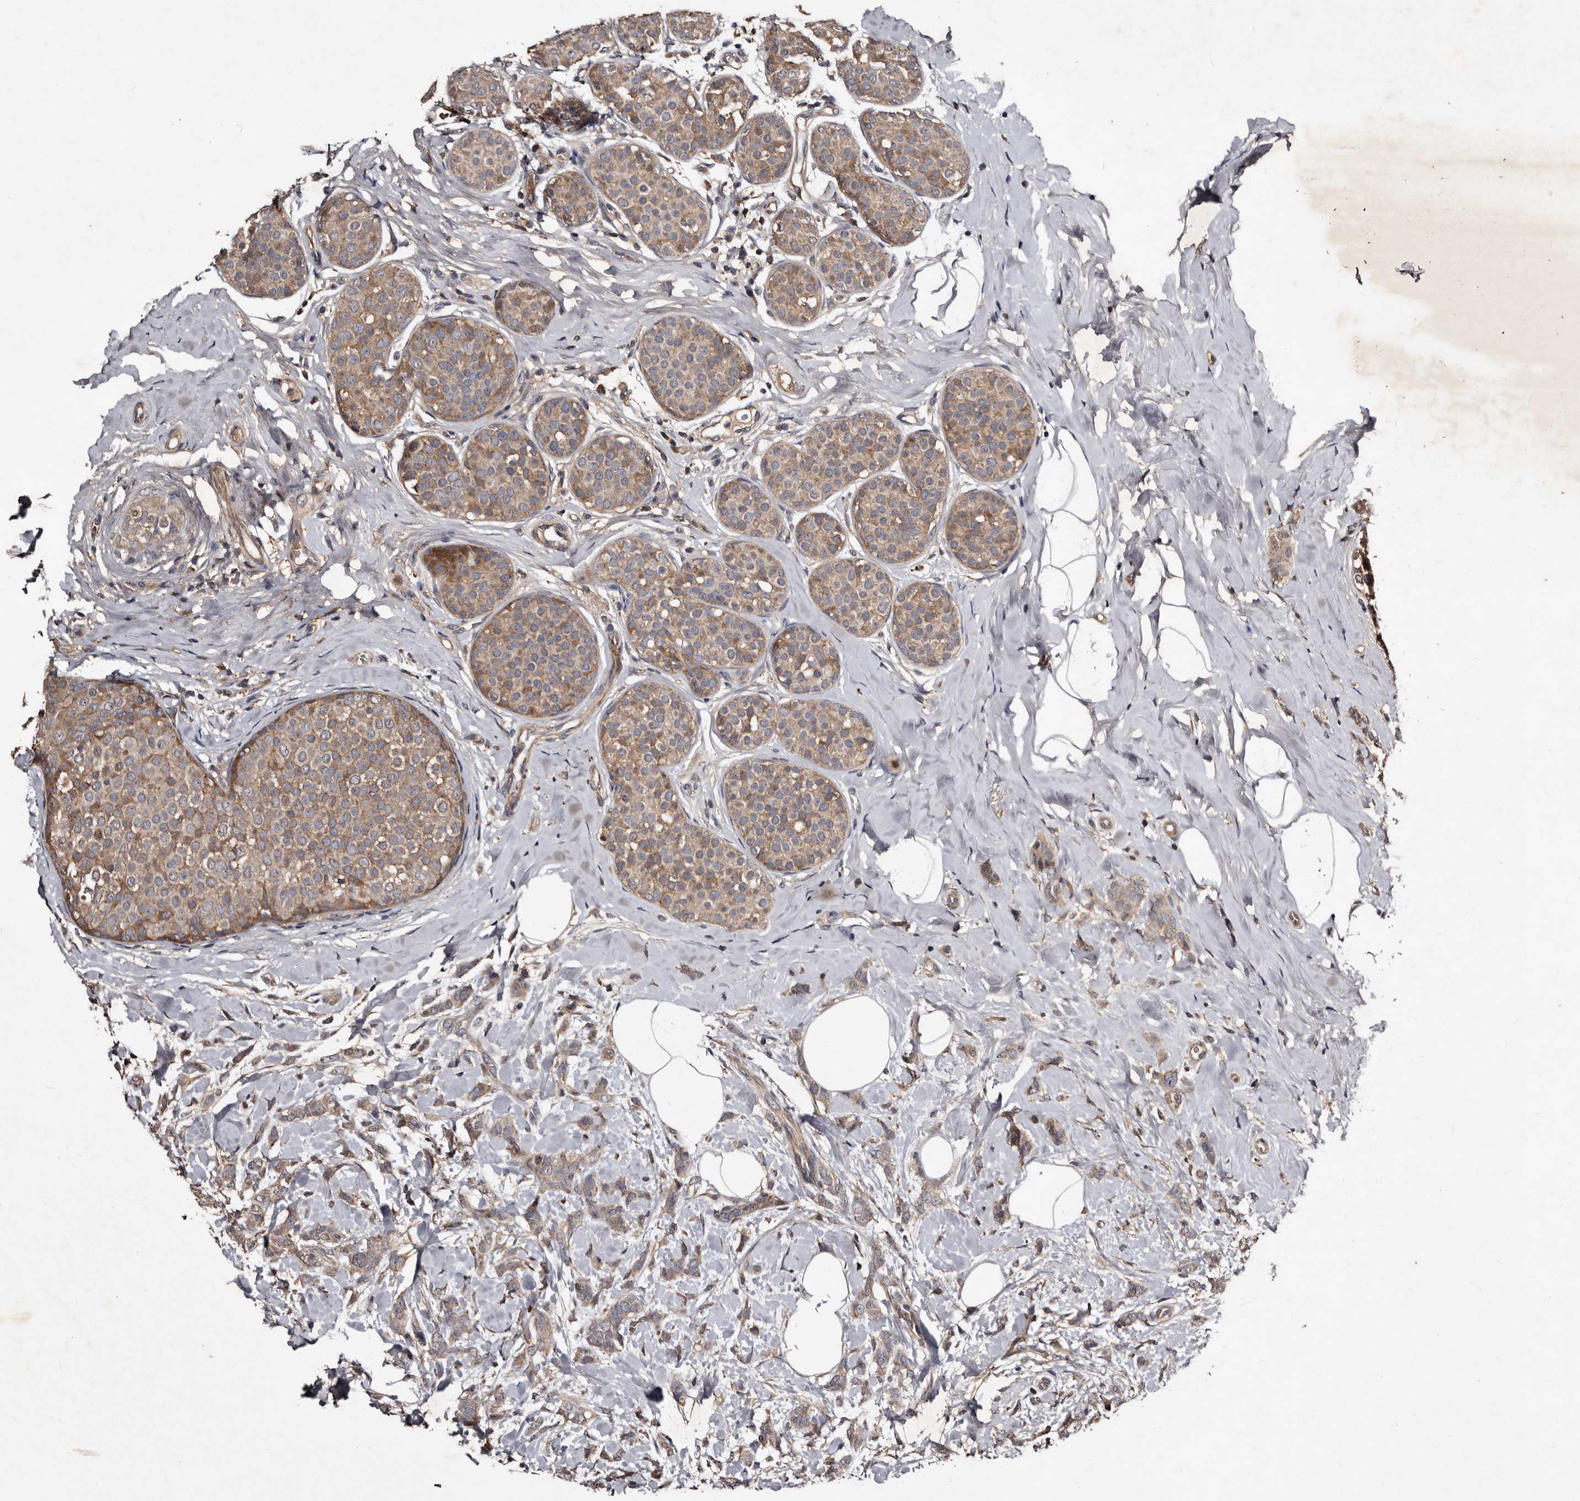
{"staining": {"intensity": "weak", "quantity": ">75%", "location": "cytoplasmic/membranous"}, "tissue": "breast cancer", "cell_type": "Tumor cells", "image_type": "cancer", "snomed": [{"axis": "morphology", "description": "Lobular carcinoma, in situ"}, {"axis": "morphology", "description": "Lobular carcinoma"}, {"axis": "topography", "description": "Breast"}], "caption": "Immunohistochemical staining of lobular carcinoma in situ (breast) demonstrates weak cytoplasmic/membranous protein positivity in about >75% of tumor cells. (DAB (3,3'-diaminobenzidine) = brown stain, brightfield microscopy at high magnification).", "gene": "MKRN3", "patient": {"sex": "female", "age": 41}}